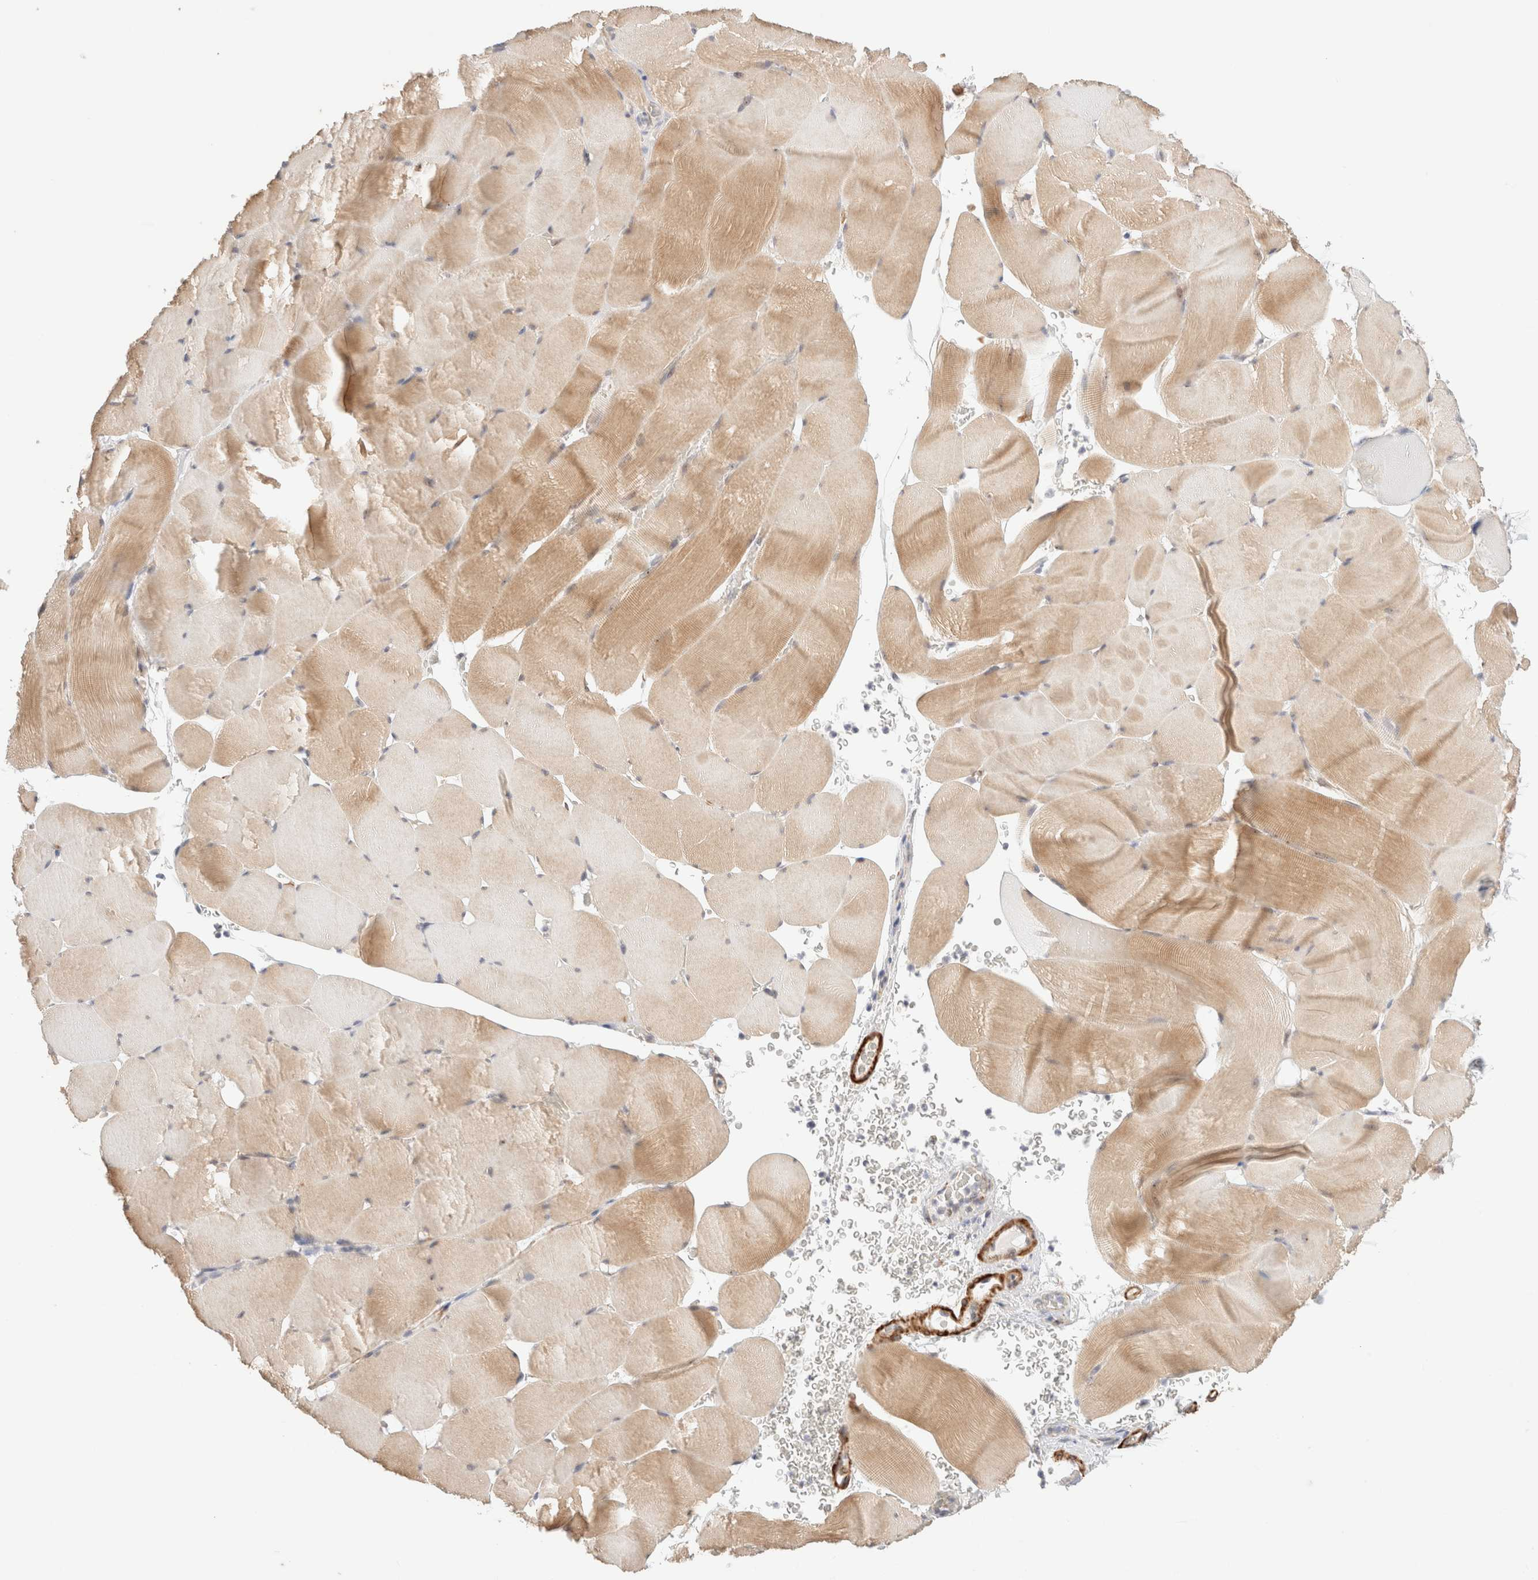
{"staining": {"intensity": "moderate", "quantity": ">75%", "location": "cytoplasmic/membranous"}, "tissue": "skeletal muscle", "cell_type": "Myocytes", "image_type": "normal", "snomed": [{"axis": "morphology", "description": "Normal tissue, NOS"}, {"axis": "topography", "description": "Skeletal muscle"}], "caption": "High-magnification brightfield microscopy of benign skeletal muscle stained with DAB (3,3'-diaminobenzidine) (brown) and counterstained with hematoxylin (blue). myocytes exhibit moderate cytoplasmic/membranous expression is present in about>75% of cells.", "gene": "RRP15", "patient": {"sex": "male", "age": 62}}